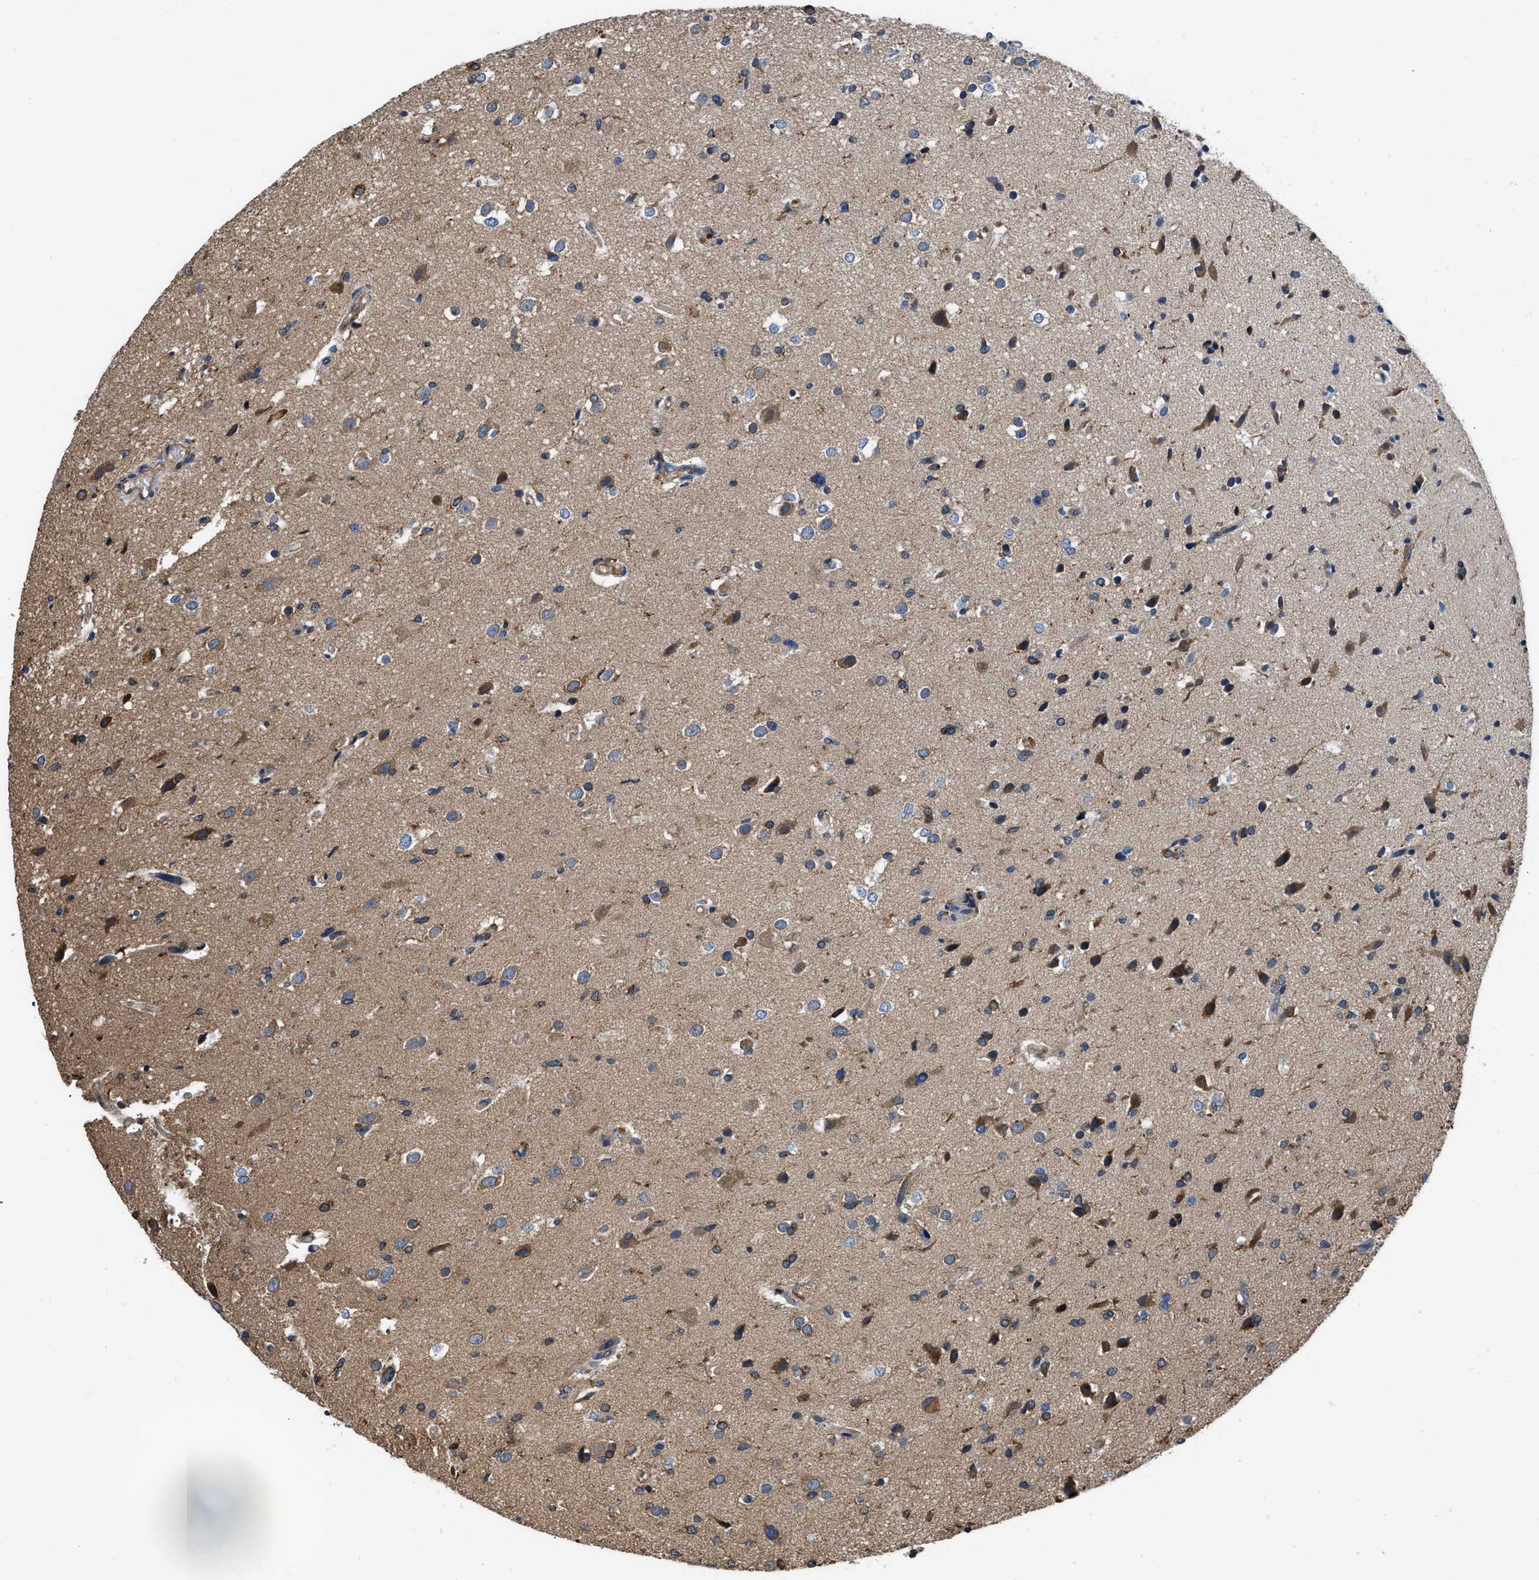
{"staining": {"intensity": "moderate", "quantity": "25%-75%", "location": "cytoplasmic/membranous"}, "tissue": "glioma", "cell_type": "Tumor cells", "image_type": "cancer", "snomed": [{"axis": "morphology", "description": "Glioma, malignant, High grade"}, {"axis": "topography", "description": "Brain"}], "caption": "This is a histology image of immunohistochemistry staining of glioma, which shows moderate positivity in the cytoplasmic/membranous of tumor cells.", "gene": "ARL6IP5", "patient": {"sex": "male", "age": 33}}